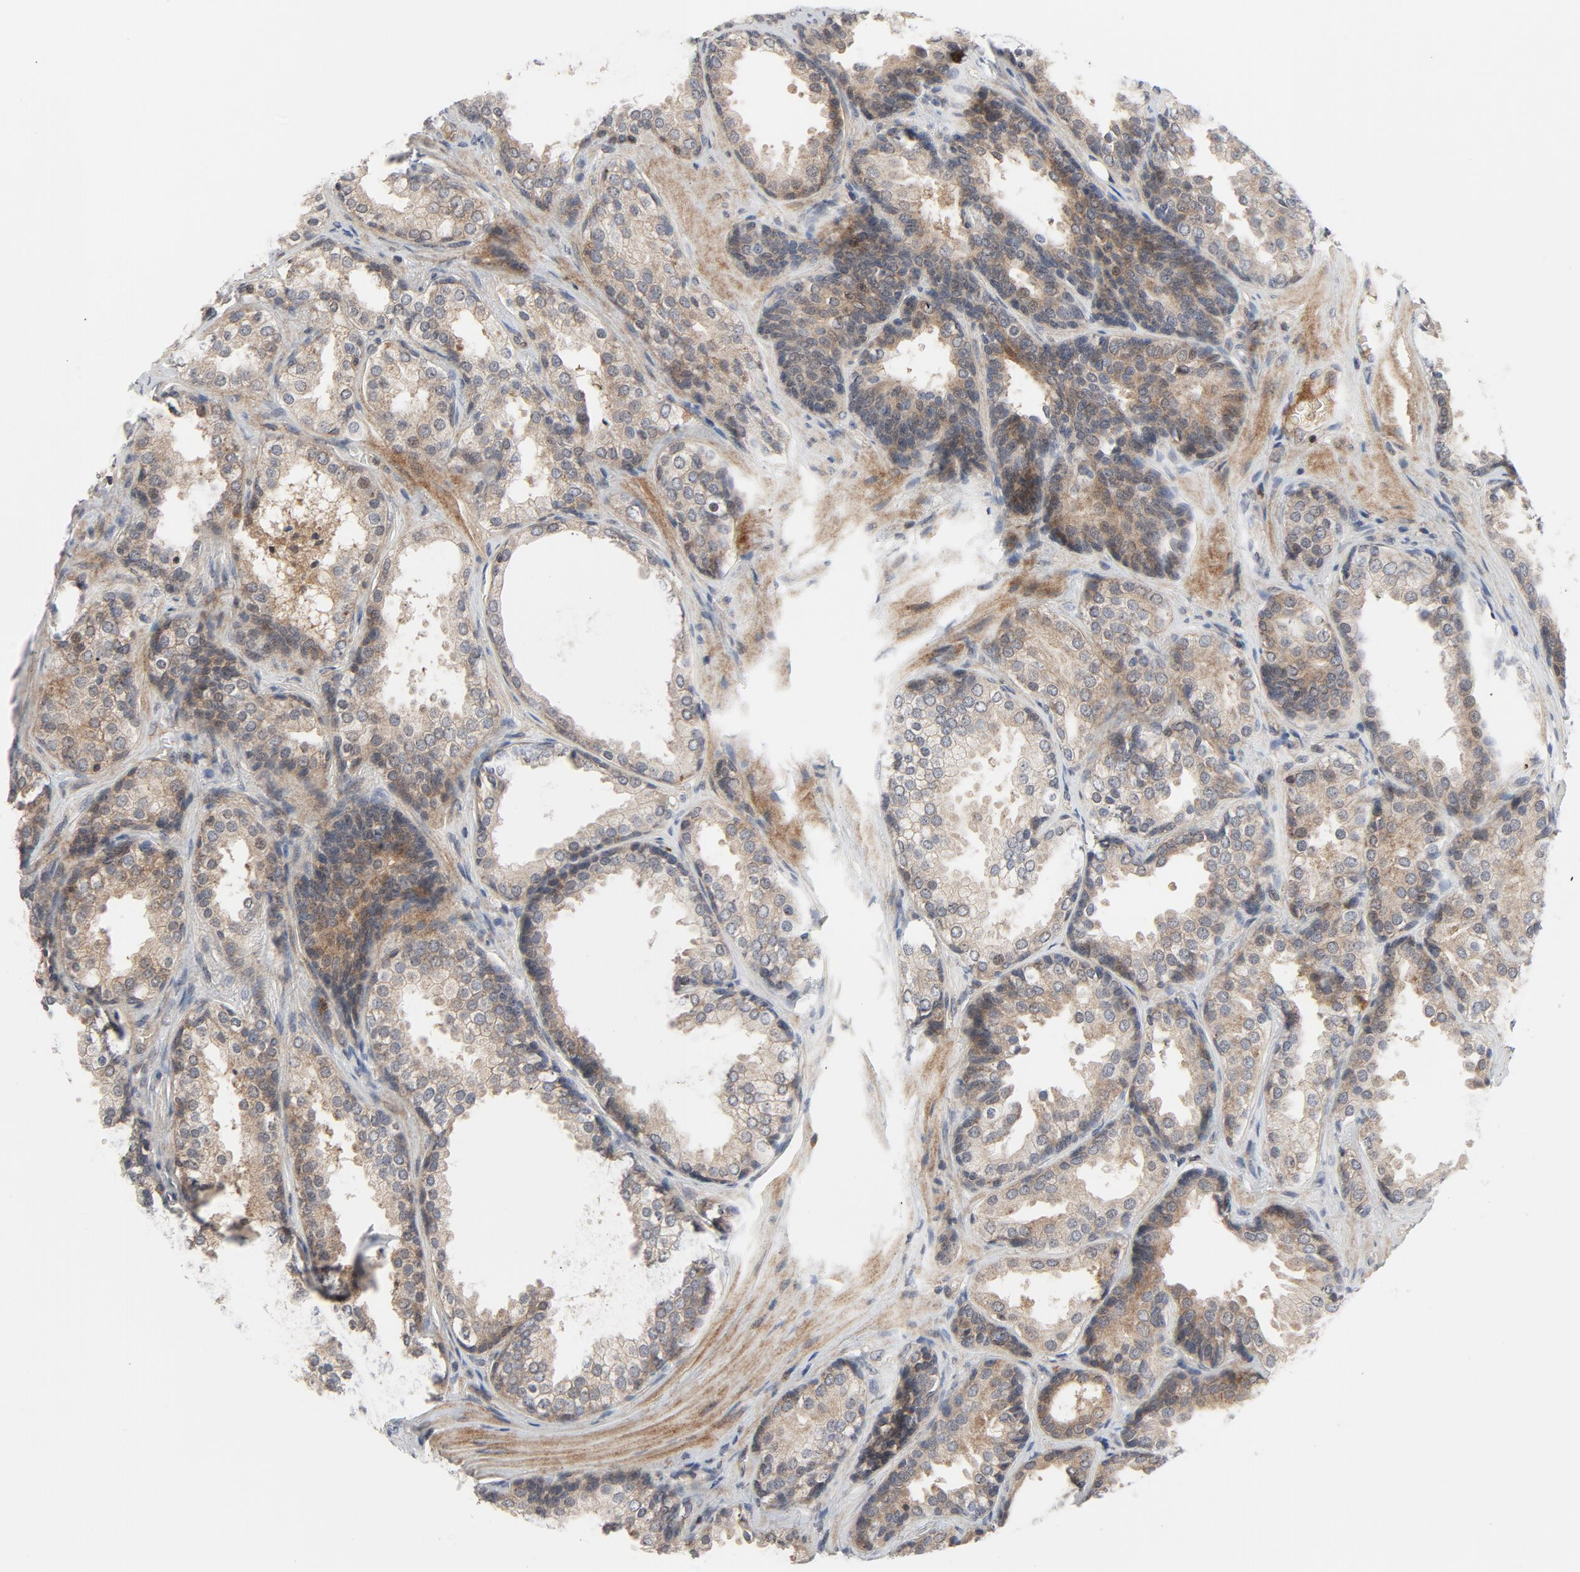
{"staining": {"intensity": "weak", "quantity": ">75%", "location": "cytoplasmic/membranous"}, "tissue": "prostate cancer", "cell_type": "Tumor cells", "image_type": "cancer", "snomed": [{"axis": "morphology", "description": "Adenocarcinoma, High grade"}, {"axis": "topography", "description": "Prostate"}], "caption": "This is an image of immunohistochemistry staining of prostate cancer (high-grade adenocarcinoma), which shows weak positivity in the cytoplasmic/membranous of tumor cells.", "gene": "TRADD", "patient": {"sex": "male", "age": 70}}